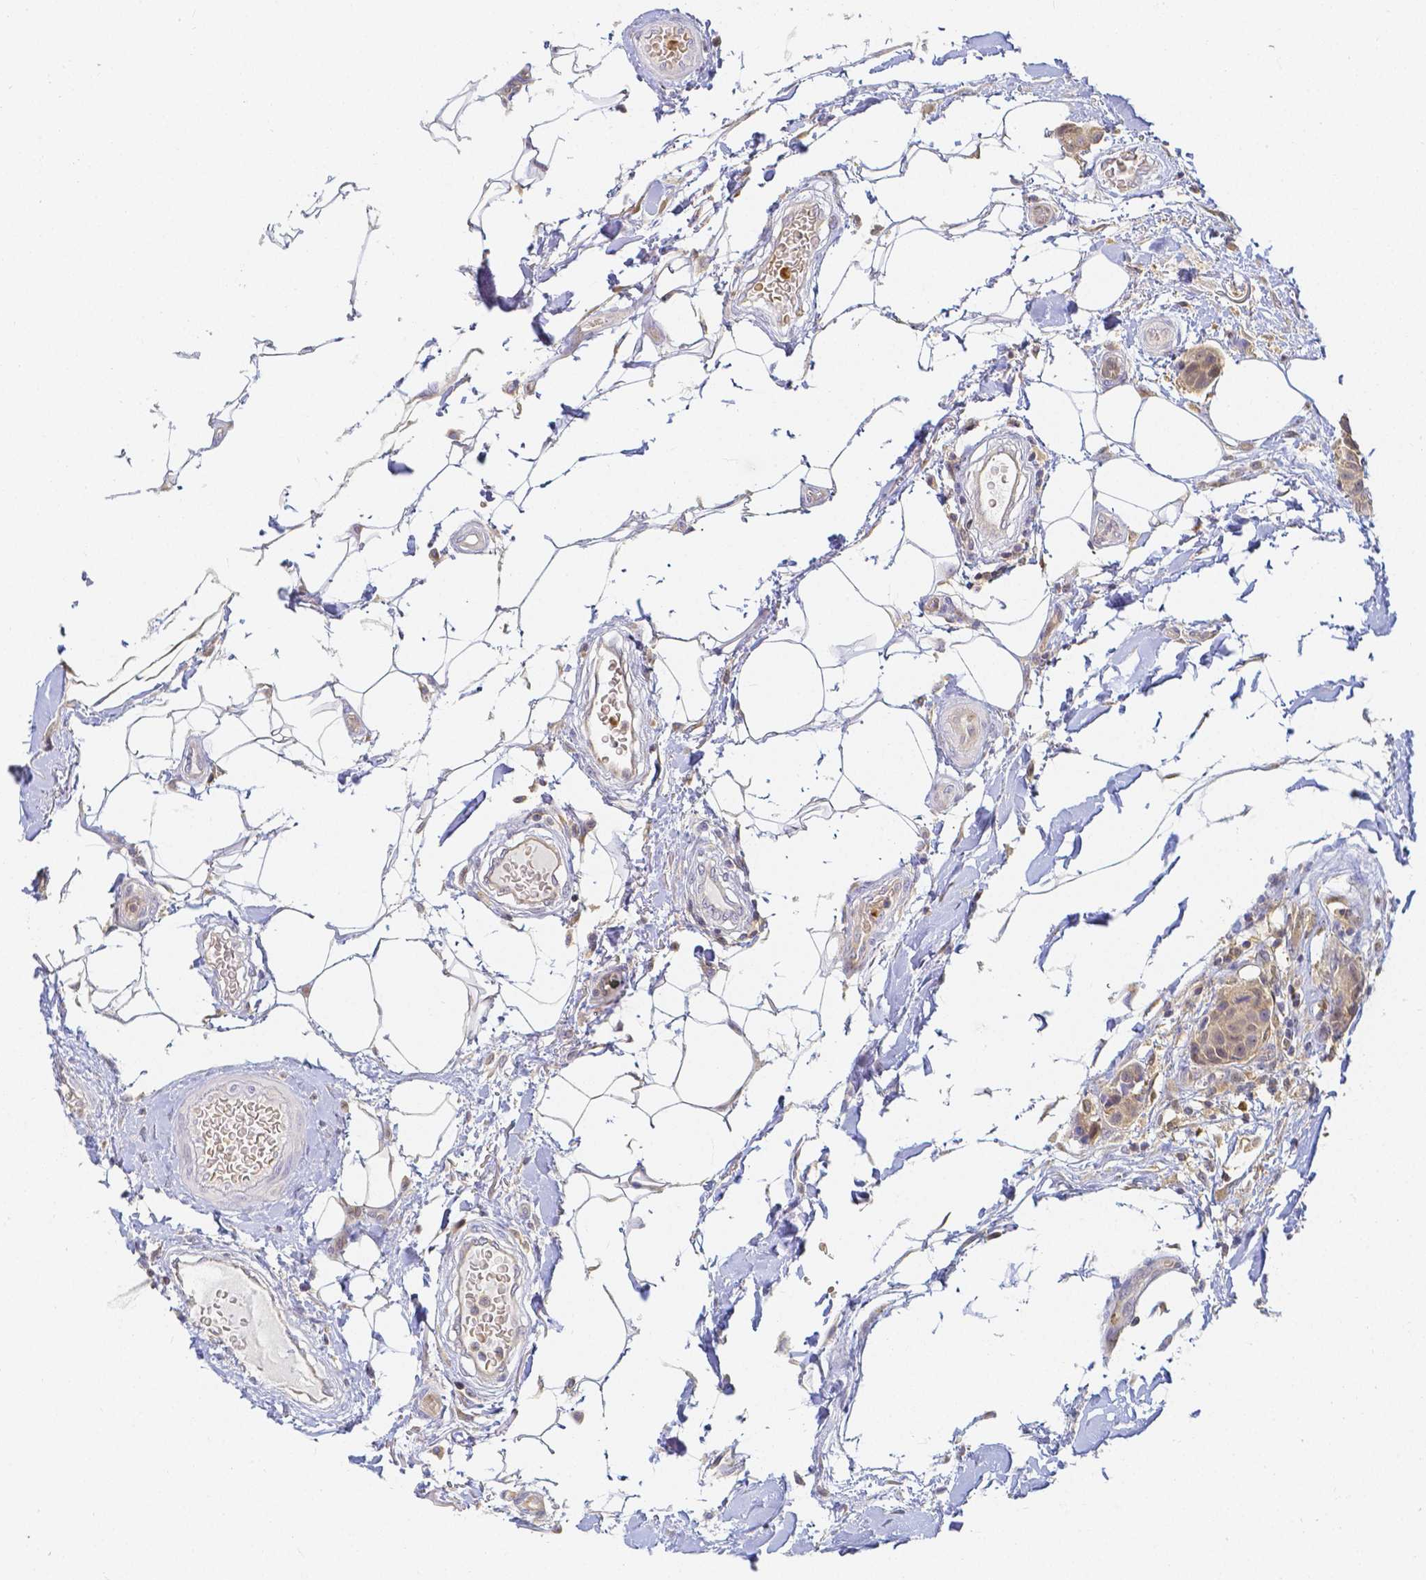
{"staining": {"intensity": "weak", "quantity": ">75%", "location": "cytoplasmic/membranous"}, "tissue": "breast cancer", "cell_type": "Tumor cells", "image_type": "cancer", "snomed": [{"axis": "morphology", "description": "Duct carcinoma"}, {"axis": "topography", "description": "Breast"}, {"axis": "topography", "description": "Lymph node"}], "caption": "Invasive ductal carcinoma (breast) stained with a brown dye shows weak cytoplasmic/membranous positive expression in about >75% of tumor cells.", "gene": "KCNH1", "patient": {"sex": "female", "age": 80}}